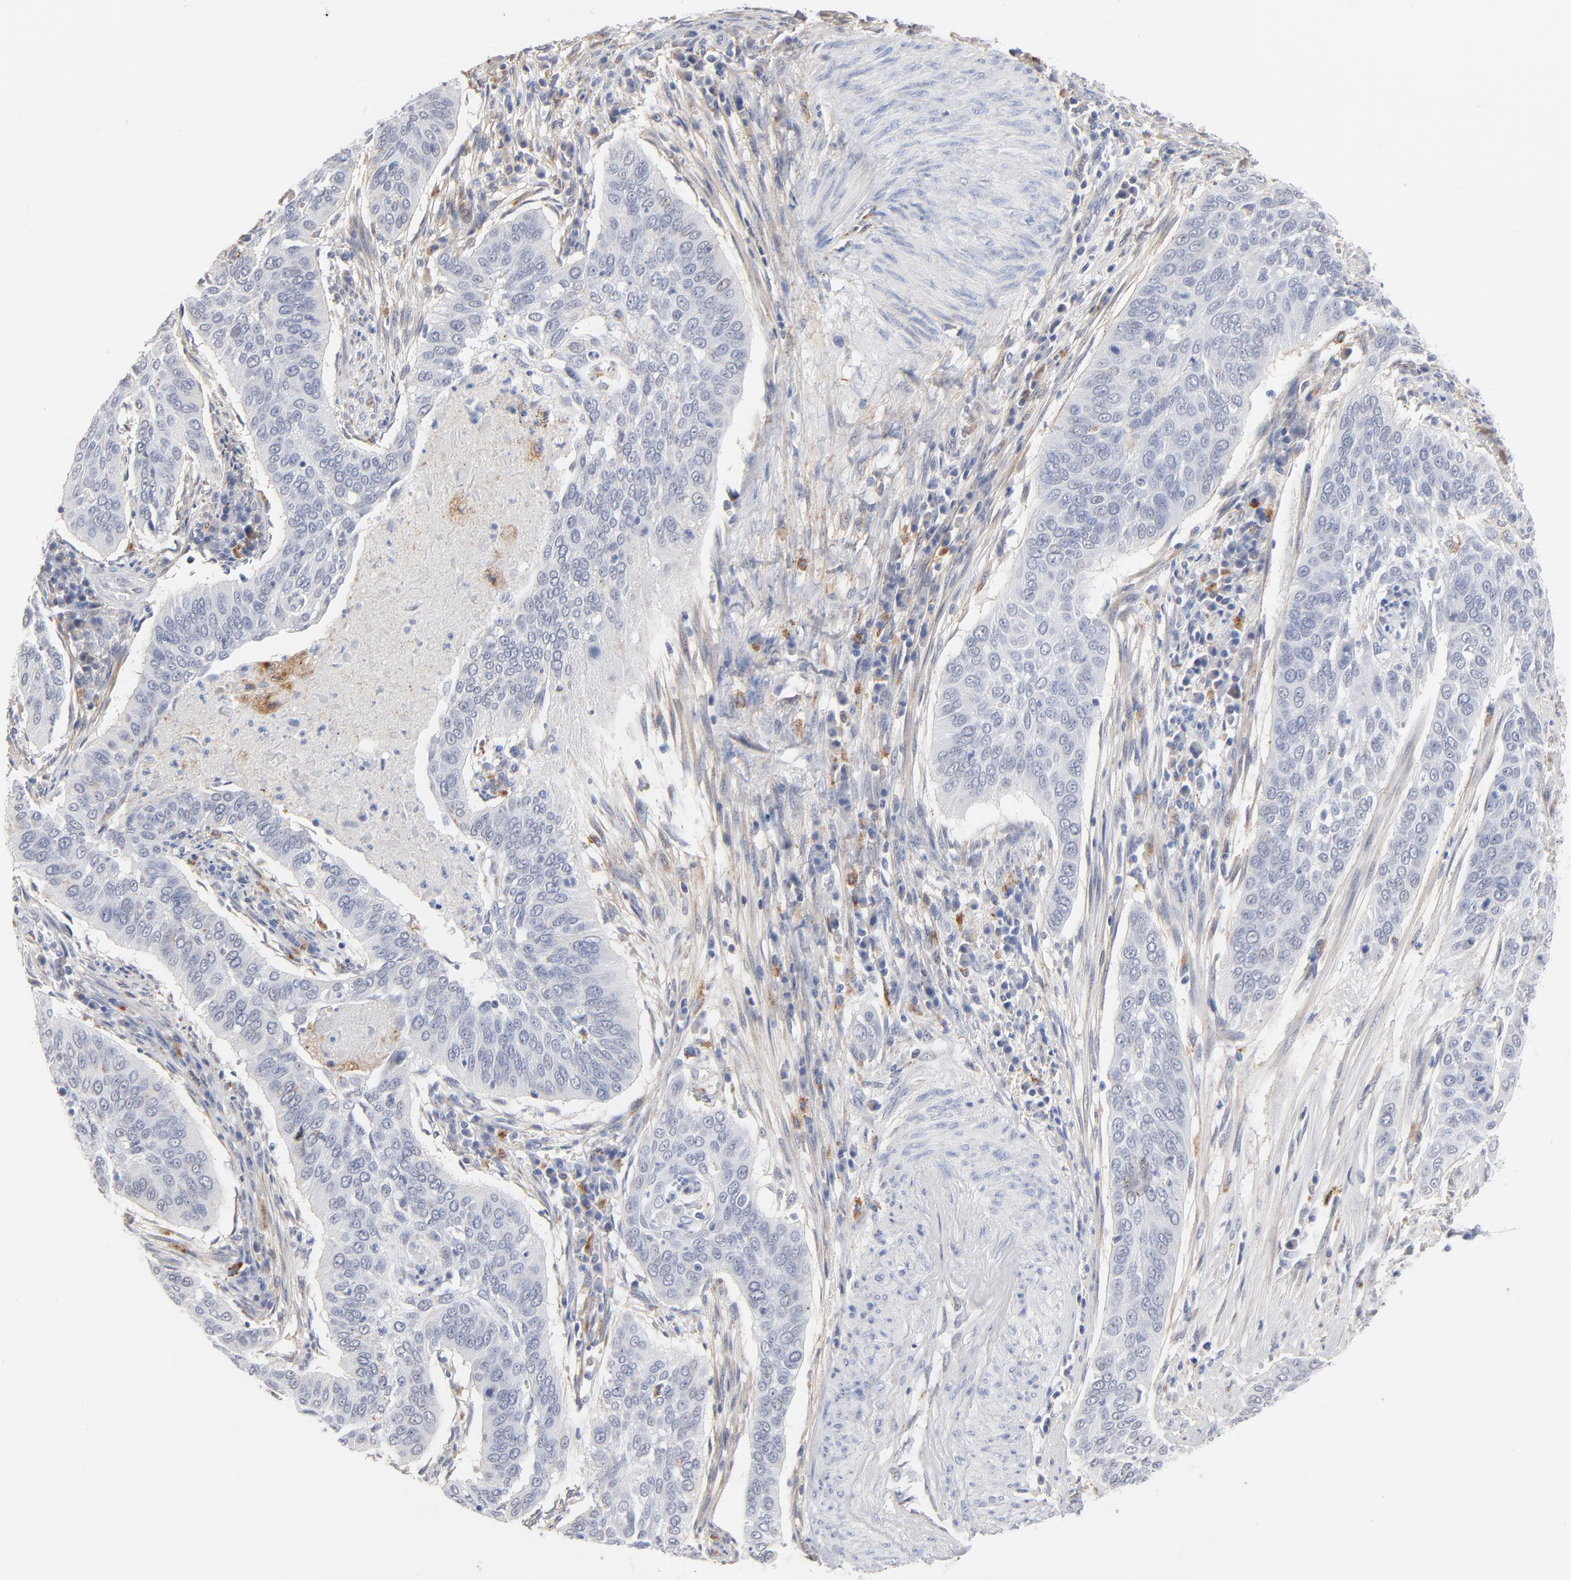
{"staining": {"intensity": "negative", "quantity": "none", "location": "none"}, "tissue": "cervical cancer", "cell_type": "Tumor cells", "image_type": "cancer", "snomed": [{"axis": "morphology", "description": "Squamous cell carcinoma, NOS"}, {"axis": "topography", "description": "Cervix"}], "caption": "IHC of cervical cancer (squamous cell carcinoma) shows no expression in tumor cells.", "gene": "LTBP2", "patient": {"sex": "female", "age": 39}}